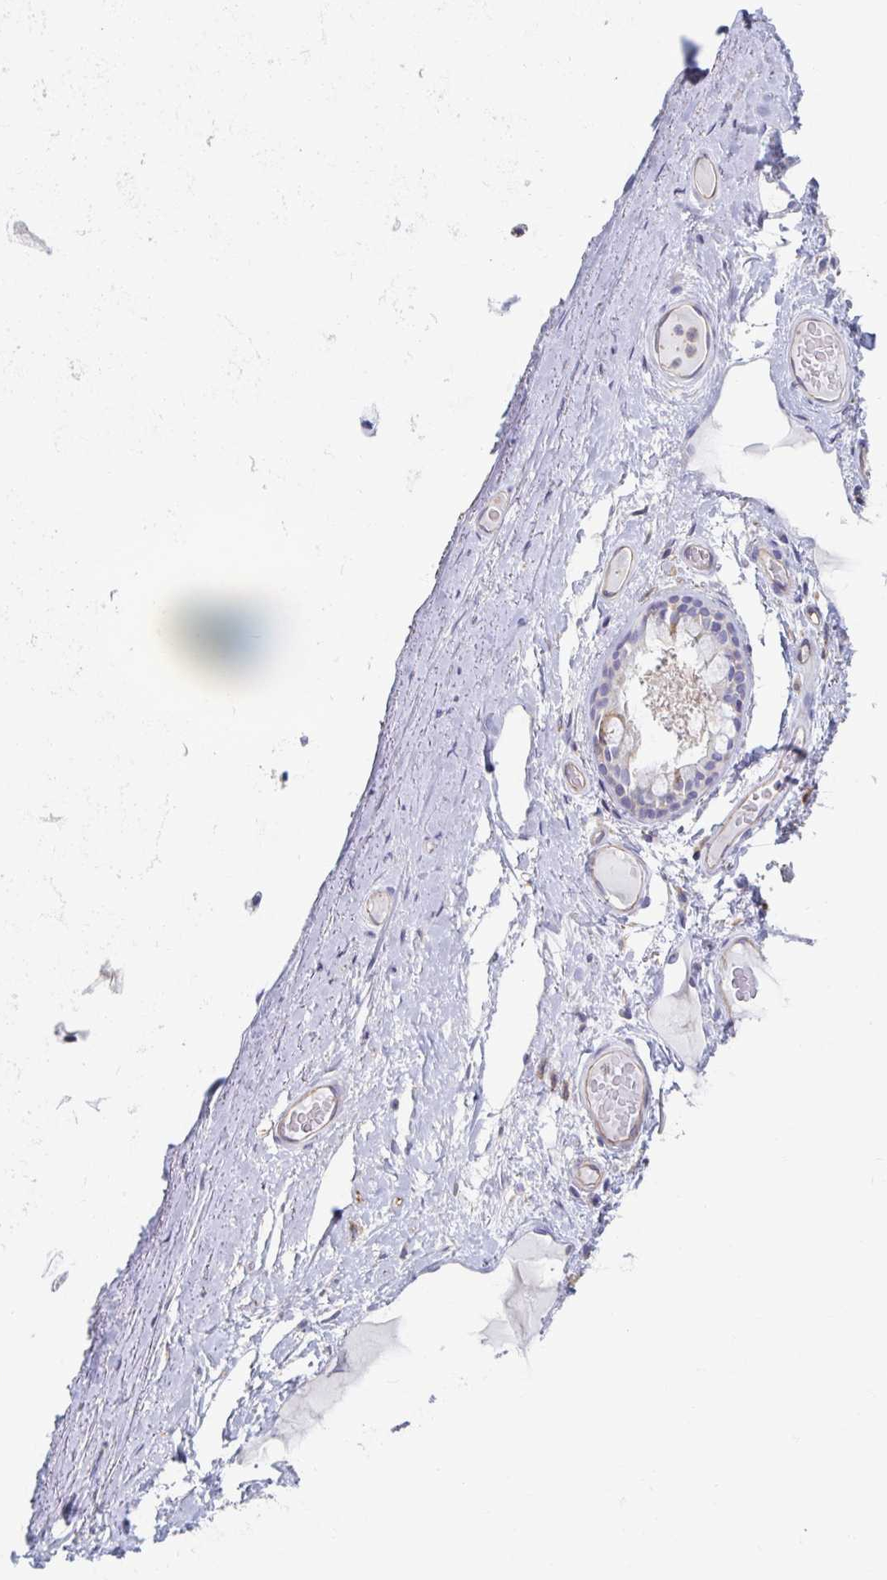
{"staining": {"intensity": "negative", "quantity": "none", "location": "none"}, "tissue": "adipose tissue", "cell_type": "Adipocytes", "image_type": "normal", "snomed": [{"axis": "morphology", "description": "Normal tissue, NOS"}, {"axis": "topography", "description": "Cartilage tissue"}, {"axis": "topography", "description": "Bronchus"}], "caption": "This is an immunohistochemistry (IHC) image of normal adipose tissue. There is no positivity in adipocytes.", "gene": "MYLK2", "patient": {"sex": "male", "age": 64}}